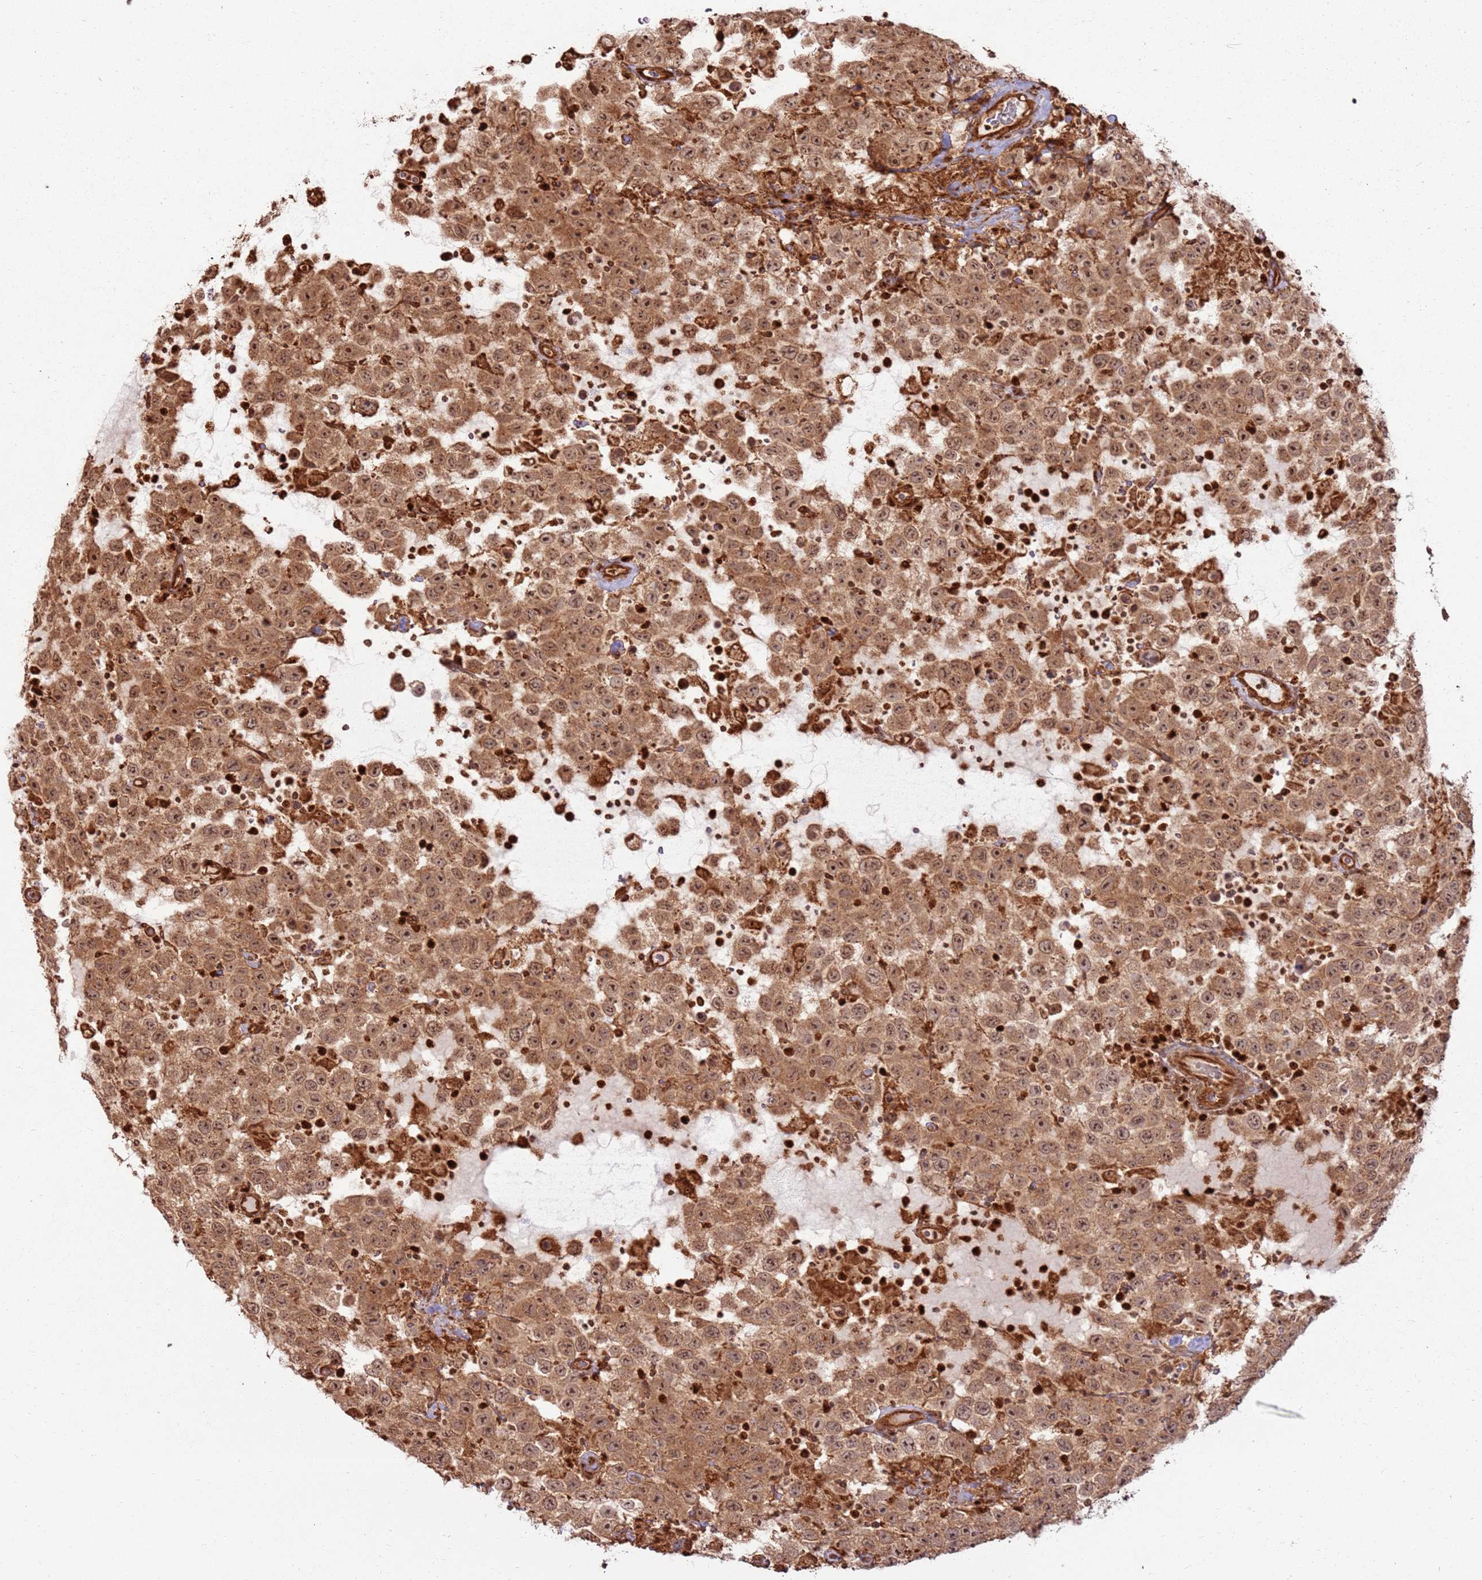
{"staining": {"intensity": "moderate", "quantity": ">75%", "location": "cytoplasmic/membranous,nuclear"}, "tissue": "testis cancer", "cell_type": "Tumor cells", "image_type": "cancer", "snomed": [{"axis": "morphology", "description": "Seminoma, NOS"}, {"axis": "topography", "description": "Testis"}], "caption": "Testis cancer stained with immunohistochemistry exhibits moderate cytoplasmic/membranous and nuclear staining in about >75% of tumor cells. (Stains: DAB (3,3'-diaminobenzidine) in brown, nuclei in blue, Microscopy: brightfield microscopy at high magnification).", "gene": "TBC1D13", "patient": {"sex": "male", "age": 41}}